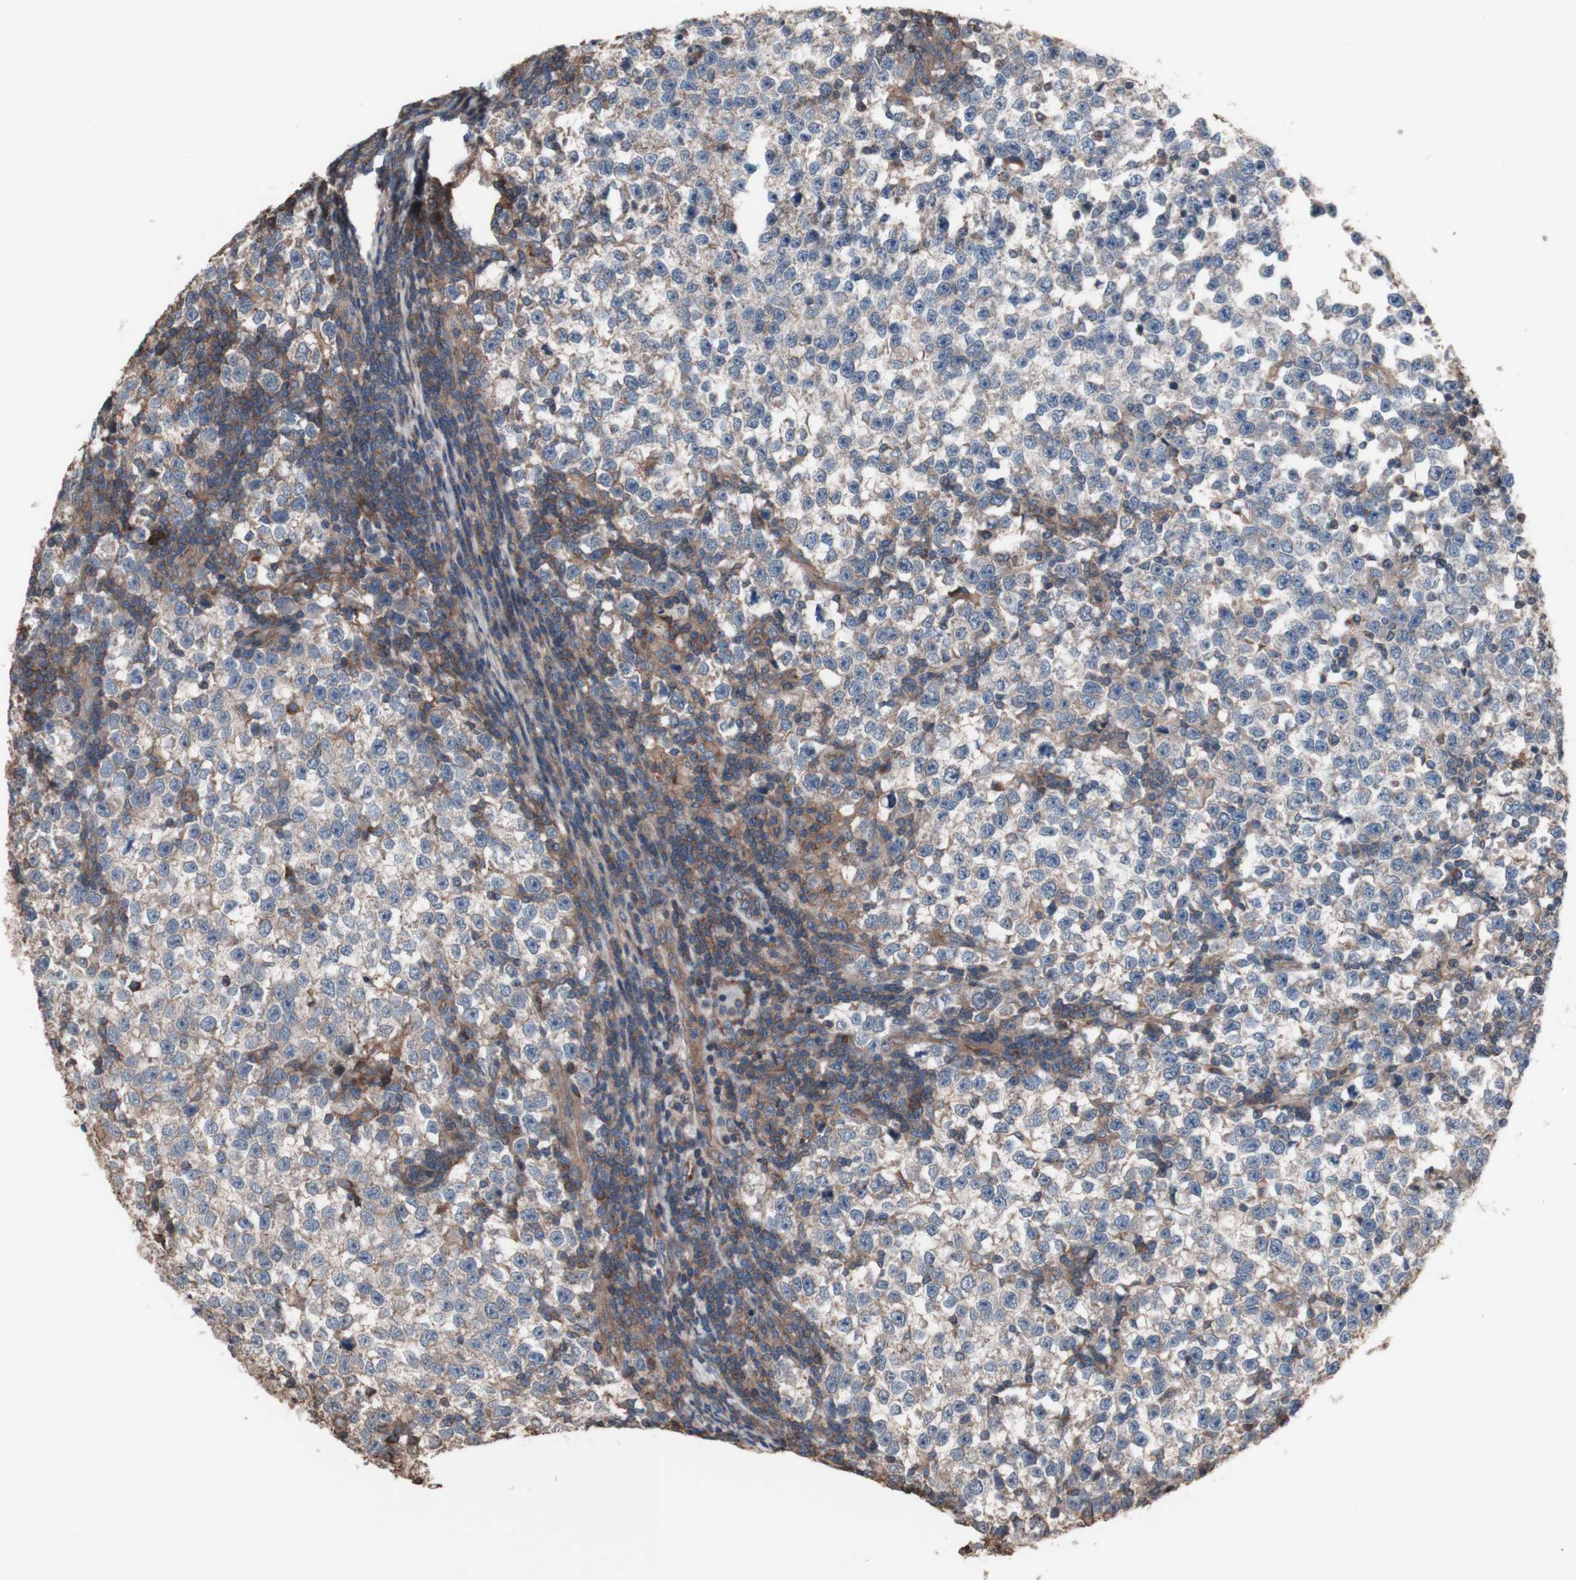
{"staining": {"intensity": "weak", "quantity": ">75%", "location": "cytoplasmic/membranous"}, "tissue": "testis cancer", "cell_type": "Tumor cells", "image_type": "cancer", "snomed": [{"axis": "morphology", "description": "Seminoma, NOS"}, {"axis": "topography", "description": "Testis"}], "caption": "Protein analysis of seminoma (testis) tissue reveals weak cytoplasmic/membranous positivity in approximately >75% of tumor cells.", "gene": "COPB1", "patient": {"sex": "male", "age": 43}}